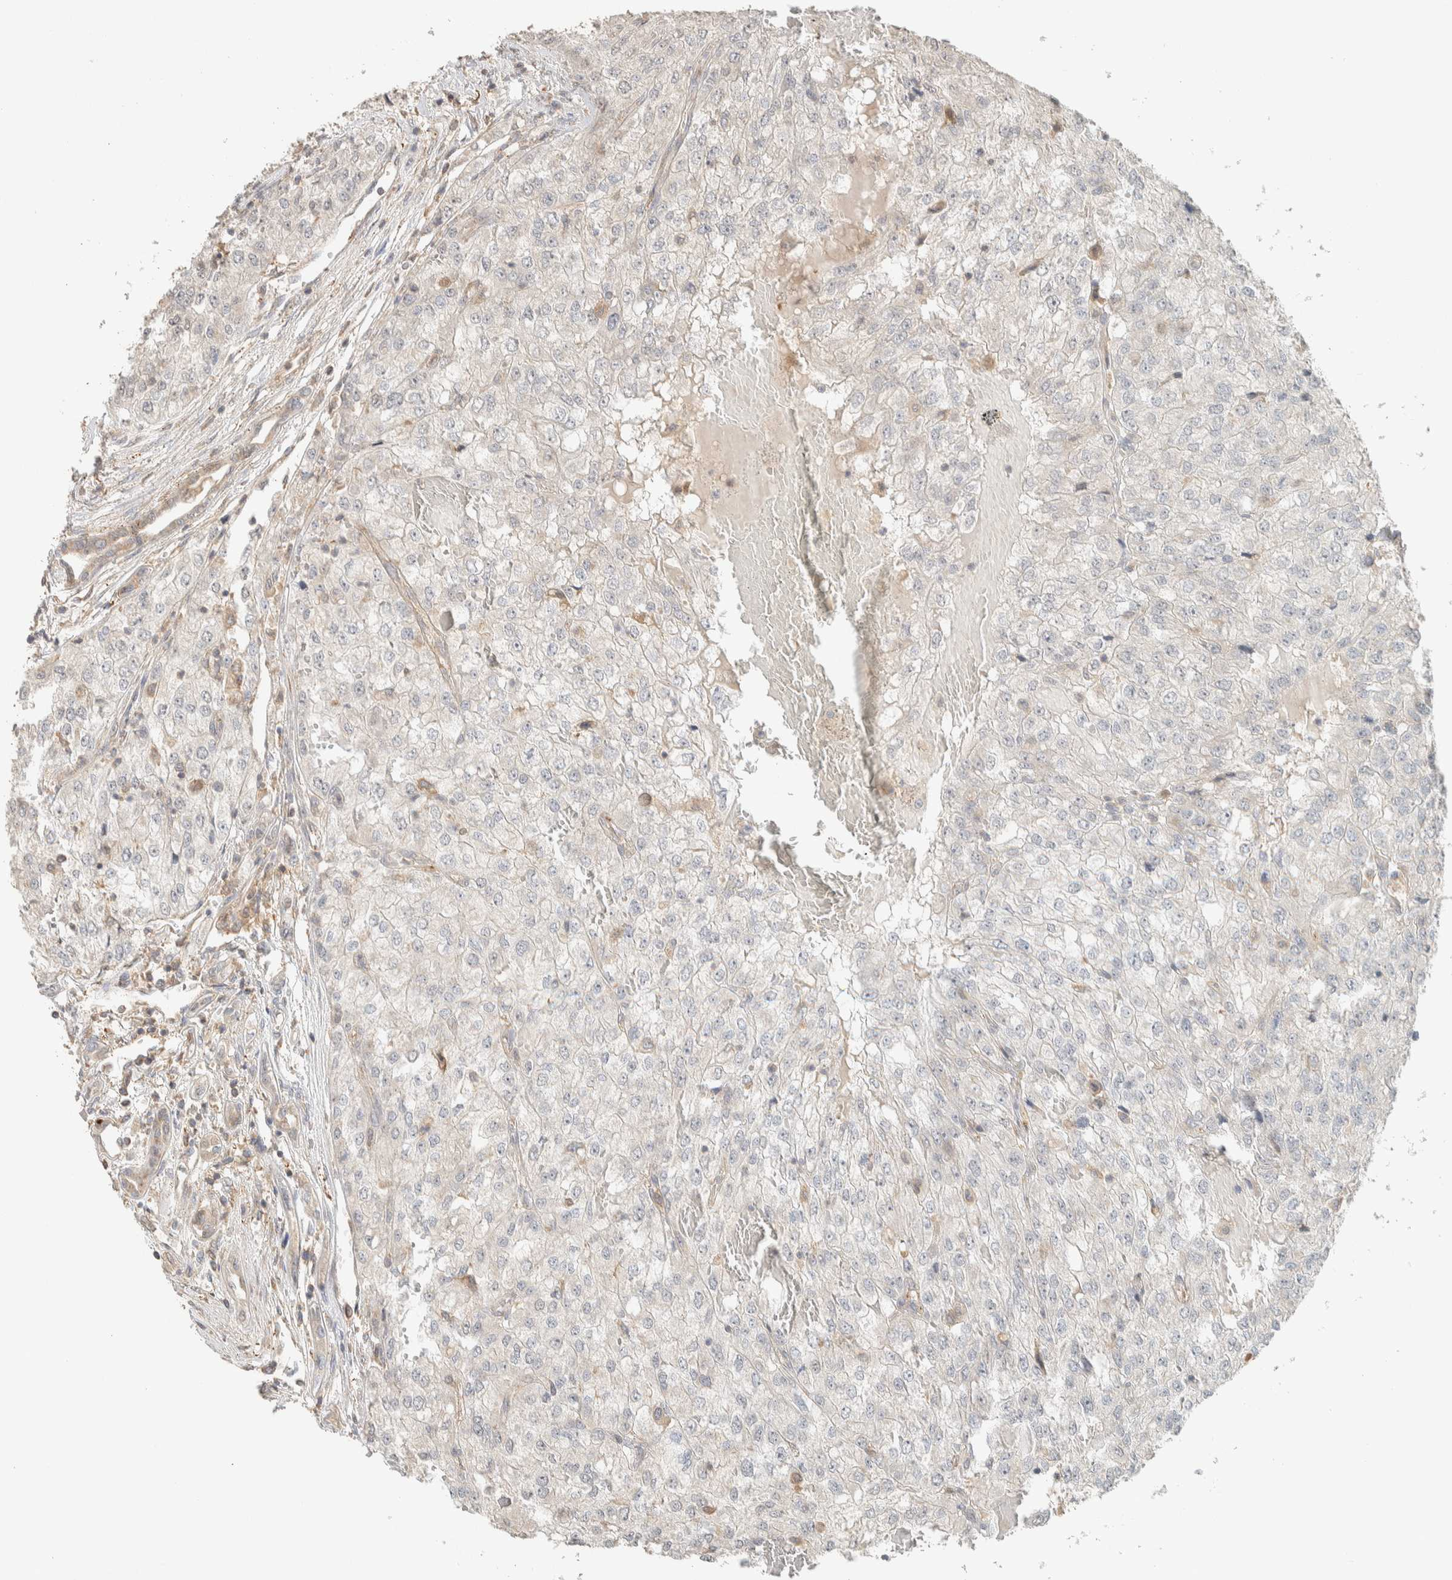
{"staining": {"intensity": "negative", "quantity": "none", "location": "none"}, "tissue": "renal cancer", "cell_type": "Tumor cells", "image_type": "cancer", "snomed": [{"axis": "morphology", "description": "Adenocarcinoma, NOS"}, {"axis": "topography", "description": "Kidney"}], "caption": "Tumor cells show no significant positivity in renal cancer (adenocarcinoma).", "gene": "PDE7B", "patient": {"sex": "female", "age": 54}}